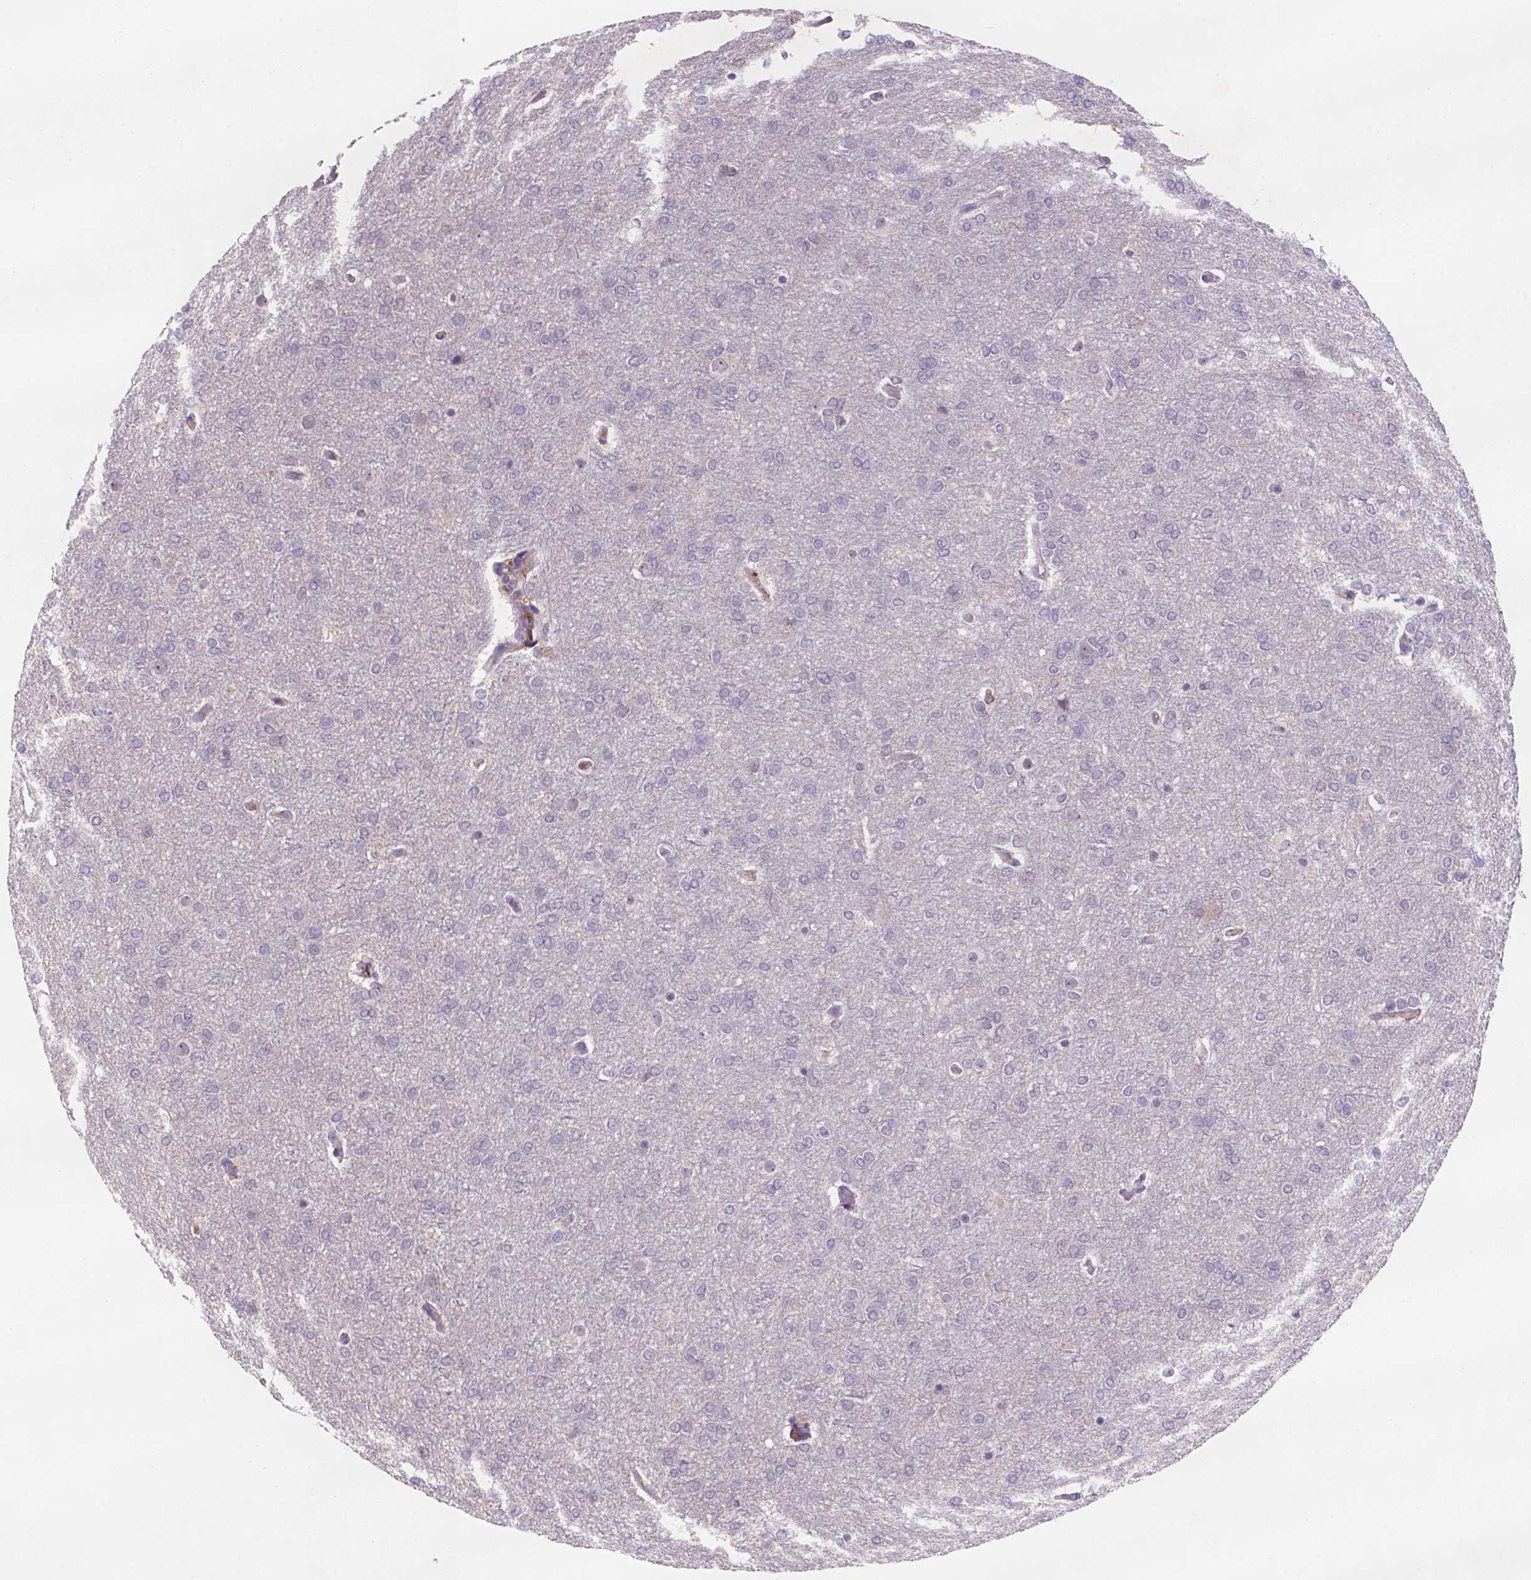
{"staining": {"intensity": "weak", "quantity": "<25%", "location": "cytoplasmic/membranous,nuclear"}, "tissue": "glioma", "cell_type": "Tumor cells", "image_type": "cancer", "snomed": [{"axis": "morphology", "description": "Glioma, malignant, High grade"}, {"axis": "topography", "description": "Brain"}], "caption": "Tumor cells show no significant expression in malignant high-grade glioma. Nuclei are stained in blue.", "gene": "SCML4", "patient": {"sex": "female", "age": 61}}